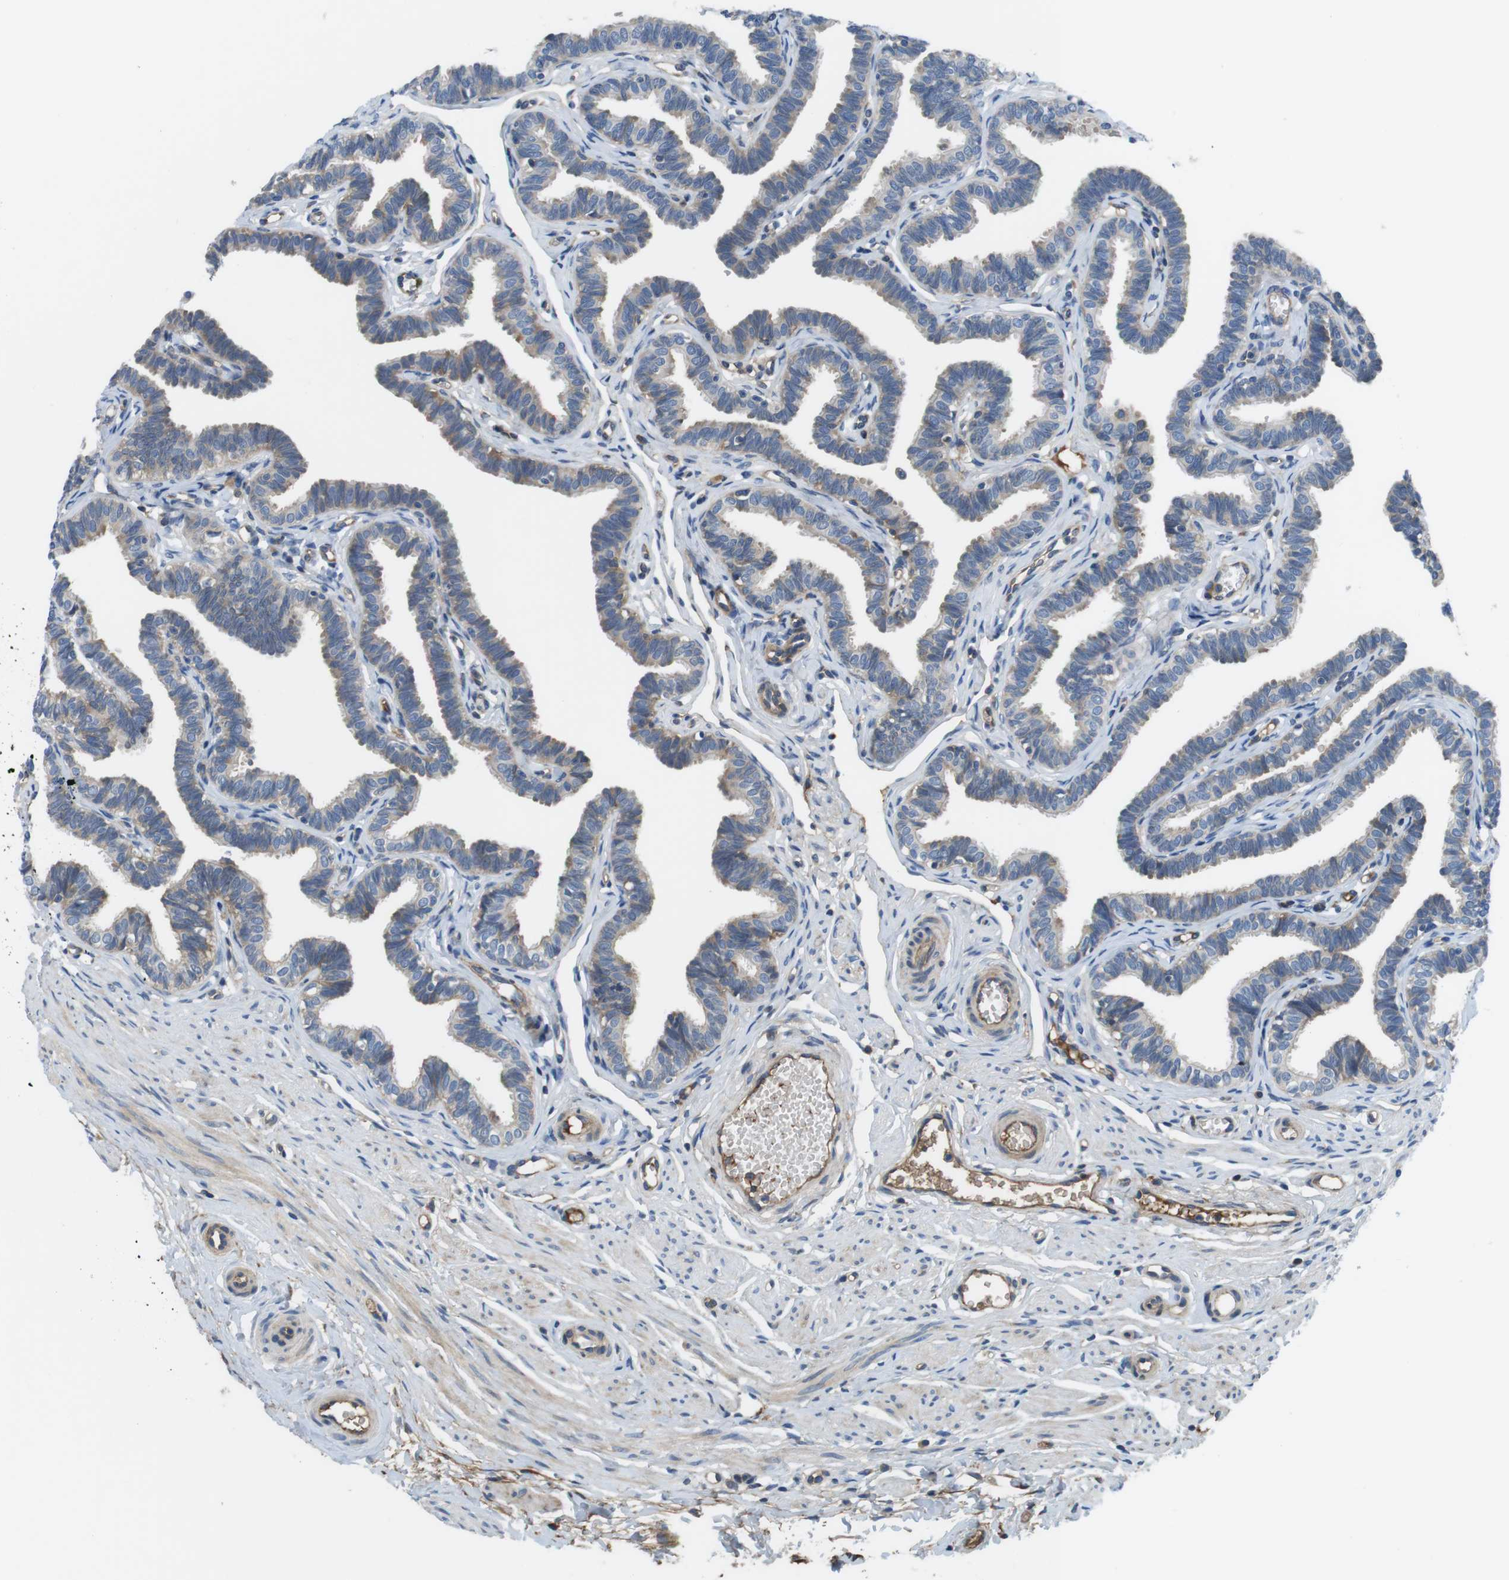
{"staining": {"intensity": "weak", "quantity": "<25%", "location": "cytoplasmic/membranous"}, "tissue": "fallopian tube", "cell_type": "Glandular cells", "image_type": "normal", "snomed": [{"axis": "morphology", "description": "Normal tissue, NOS"}, {"axis": "topography", "description": "Fallopian tube"}, {"axis": "topography", "description": "Ovary"}], "caption": "A high-resolution image shows IHC staining of normal fallopian tube, which reveals no significant staining in glandular cells. (Immunohistochemistry (ihc), brightfield microscopy, high magnification).", "gene": "DCLK1", "patient": {"sex": "female", "age": 23}}